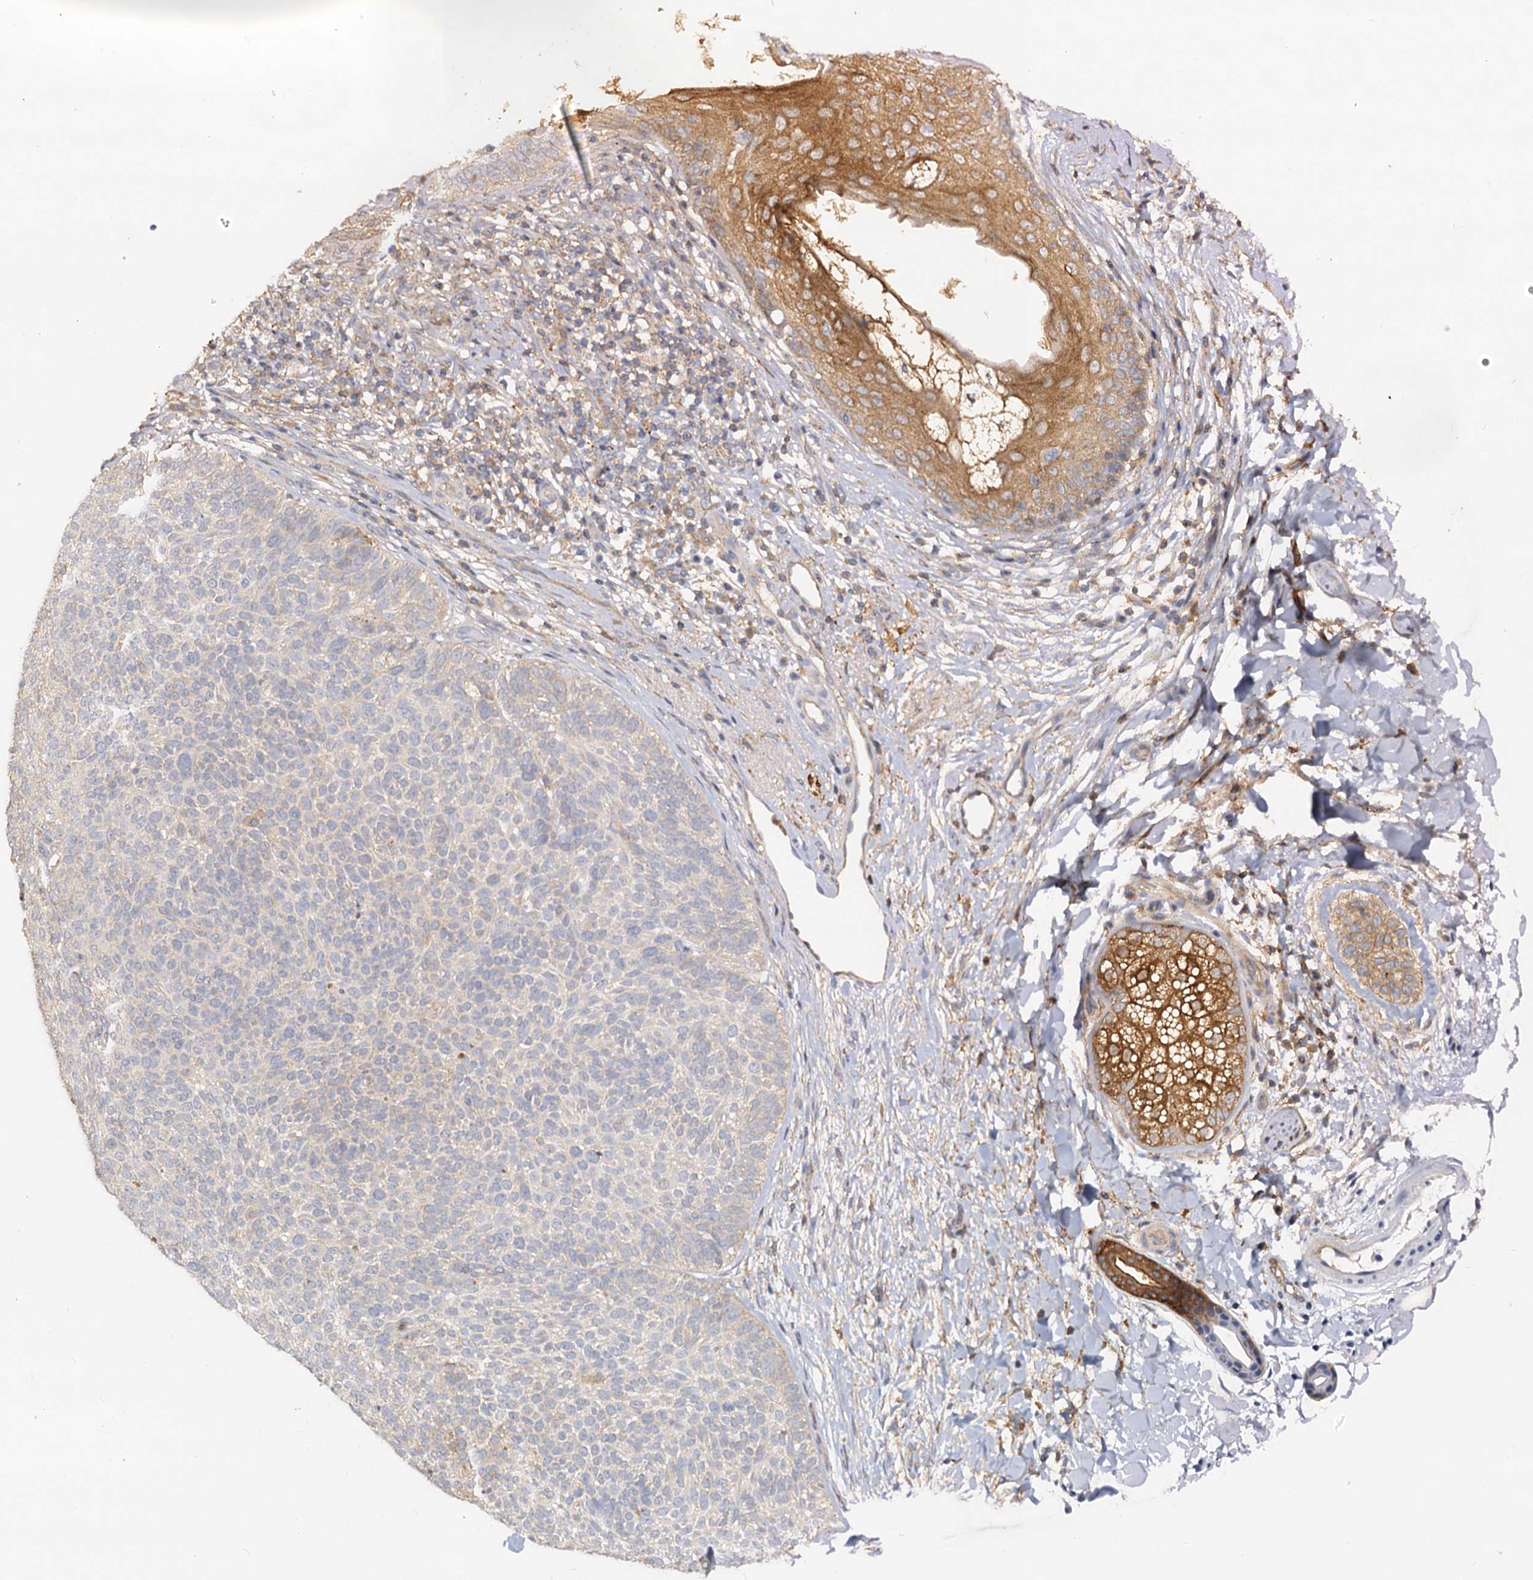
{"staining": {"intensity": "negative", "quantity": "none", "location": "none"}, "tissue": "skin cancer", "cell_type": "Tumor cells", "image_type": "cancer", "snomed": [{"axis": "morphology", "description": "Basal cell carcinoma"}, {"axis": "topography", "description": "Skin"}], "caption": "There is no significant positivity in tumor cells of basal cell carcinoma (skin).", "gene": "TOLLIP", "patient": {"sex": "male", "age": 85}}